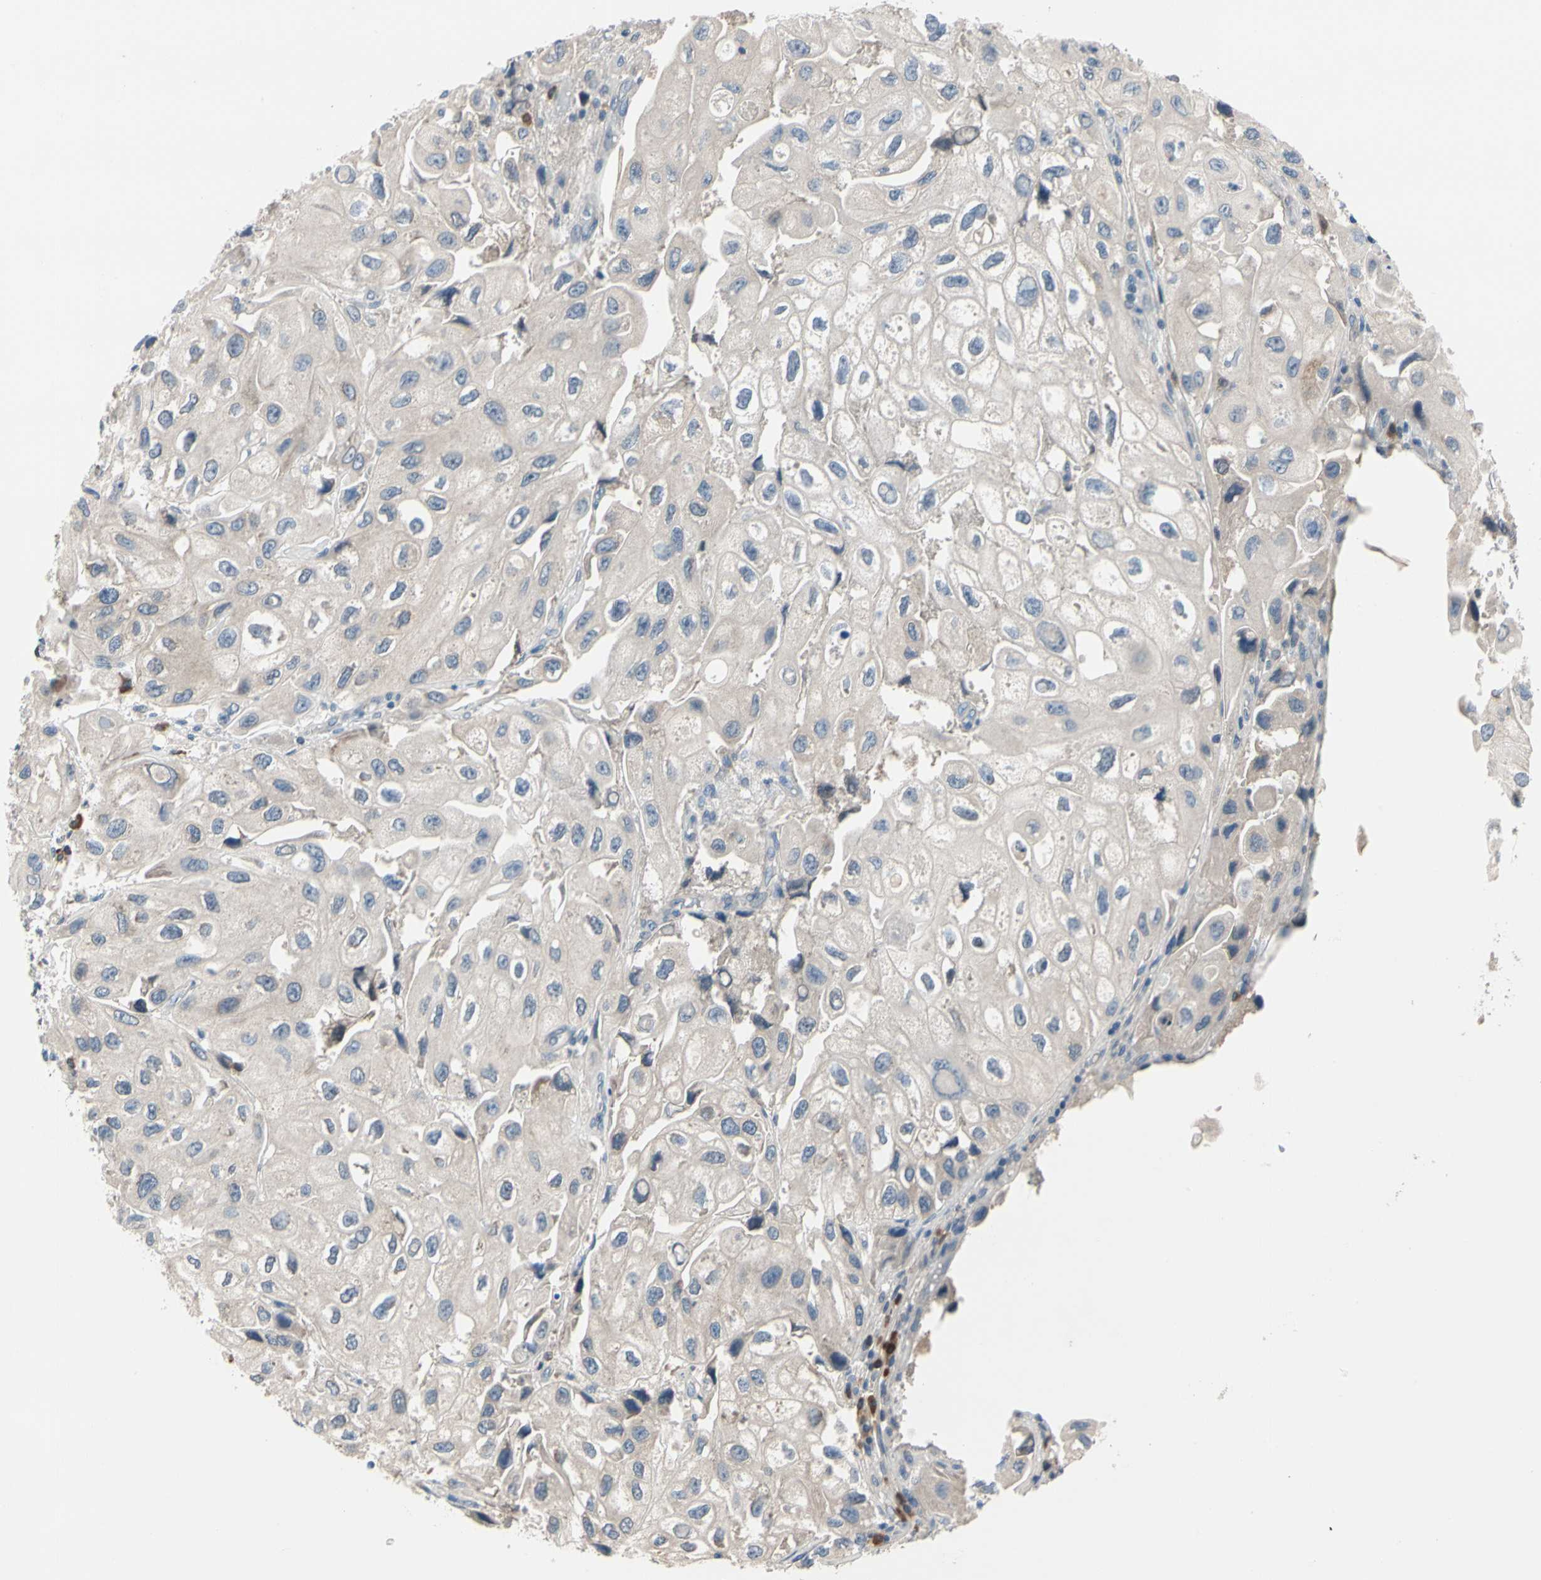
{"staining": {"intensity": "weak", "quantity": "25%-75%", "location": "cytoplasmic/membranous"}, "tissue": "urothelial cancer", "cell_type": "Tumor cells", "image_type": "cancer", "snomed": [{"axis": "morphology", "description": "Urothelial carcinoma, High grade"}, {"axis": "topography", "description": "Urinary bladder"}], "caption": "Tumor cells demonstrate low levels of weak cytoplasmic/membranous expression in approximately 25%-75% of cells in human urothelial cancer.", "gene": "SELENOK", "patient": {"sex": "female", "age": 64}}